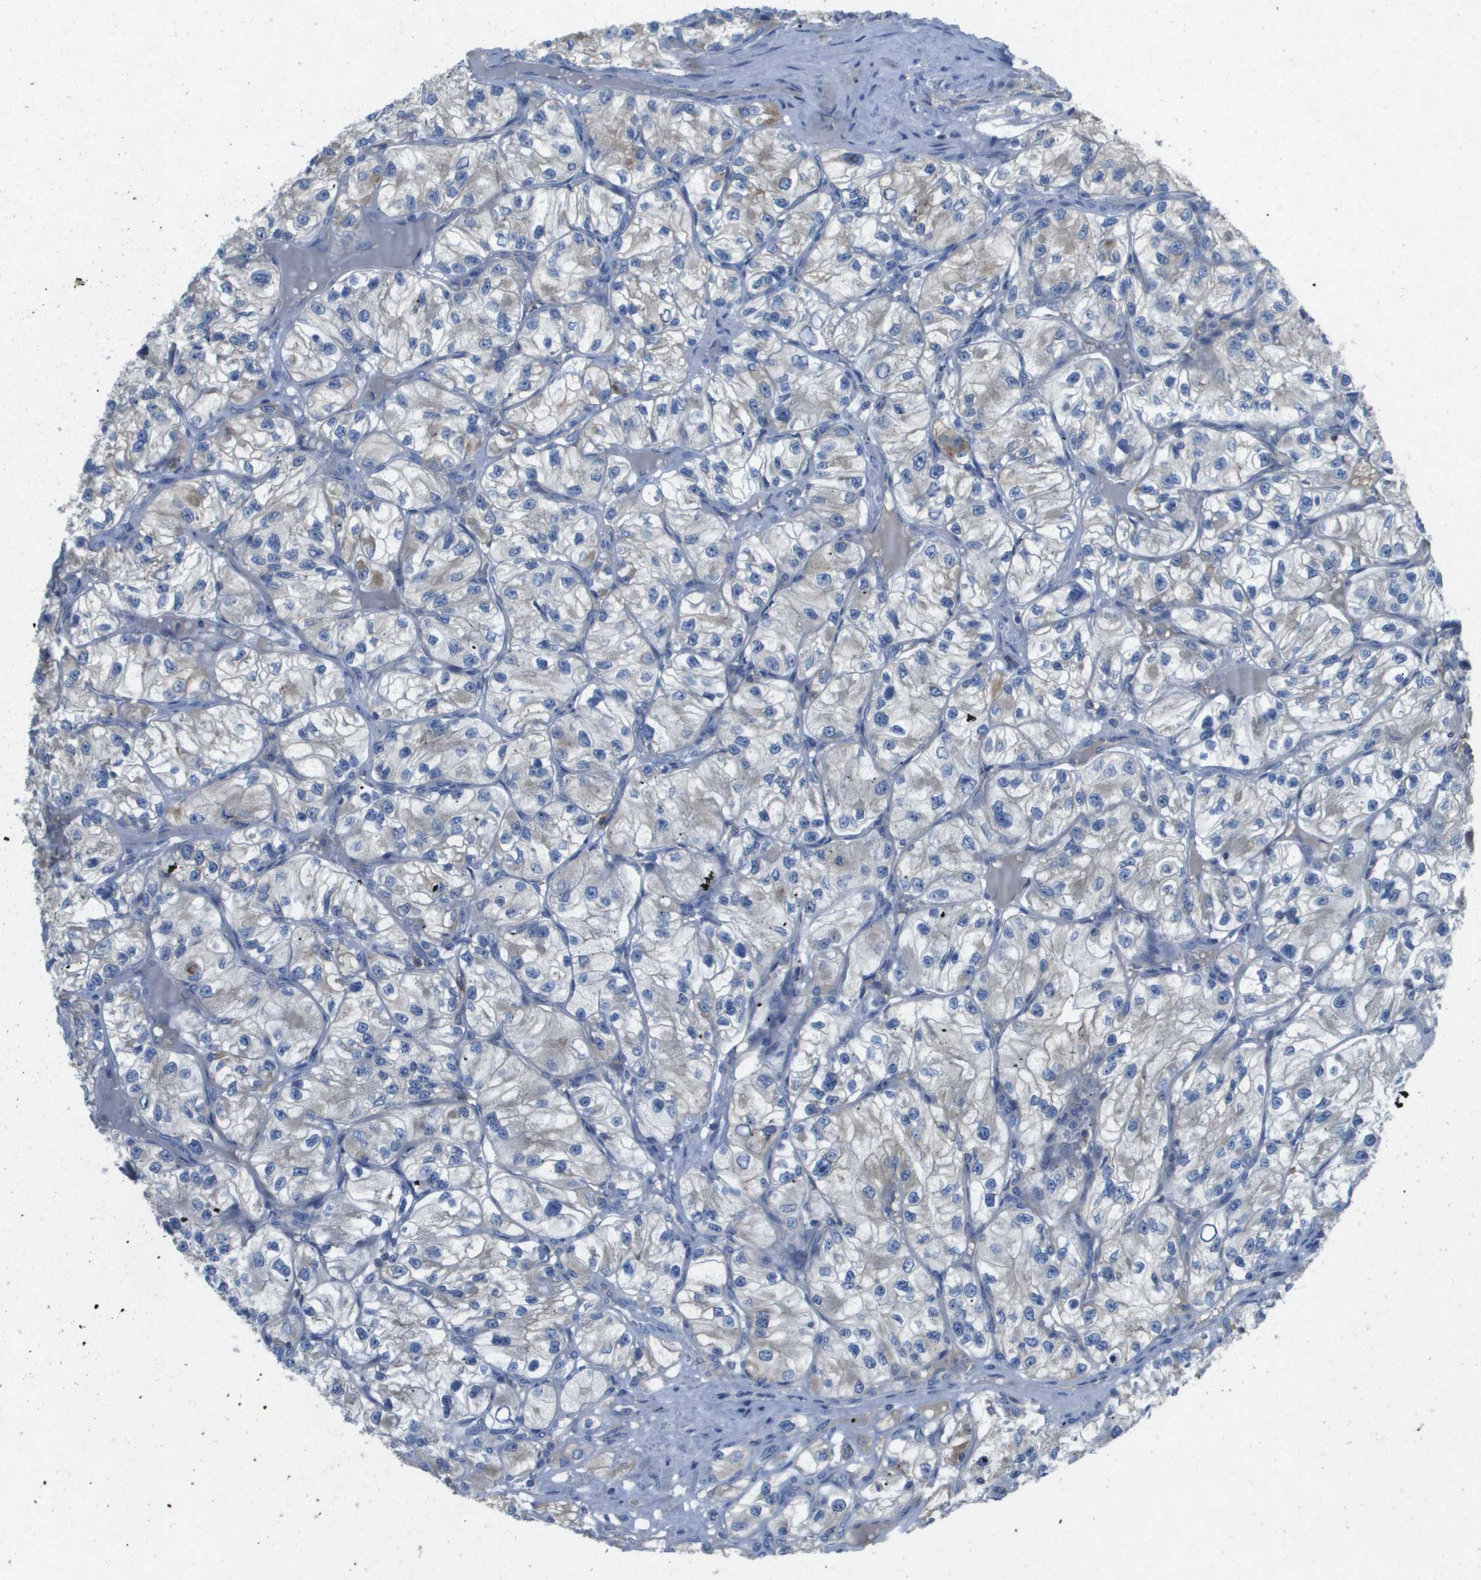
{"staining": {"intensity": "moderate", "quantity": "25%-75%", "location": "cytoplasmic/membranous"}, "tissue": "renal cancer", "cell_type": "Tumor cells", "image_type": "cancer", "snomed": [{"axis": "morphology", "description": "Adenocarcinoma, NOS"}, {"axis": "topography", "description": "Kidney"}], "caption": "Renal adenocarcinoma stained with a brown dye shows moderate cytoplasmic/membranous positive staining in about 25%-75% of tumor cells.", "gene": "CLCA4", "patient": {"sex": "female", "age": 57}}